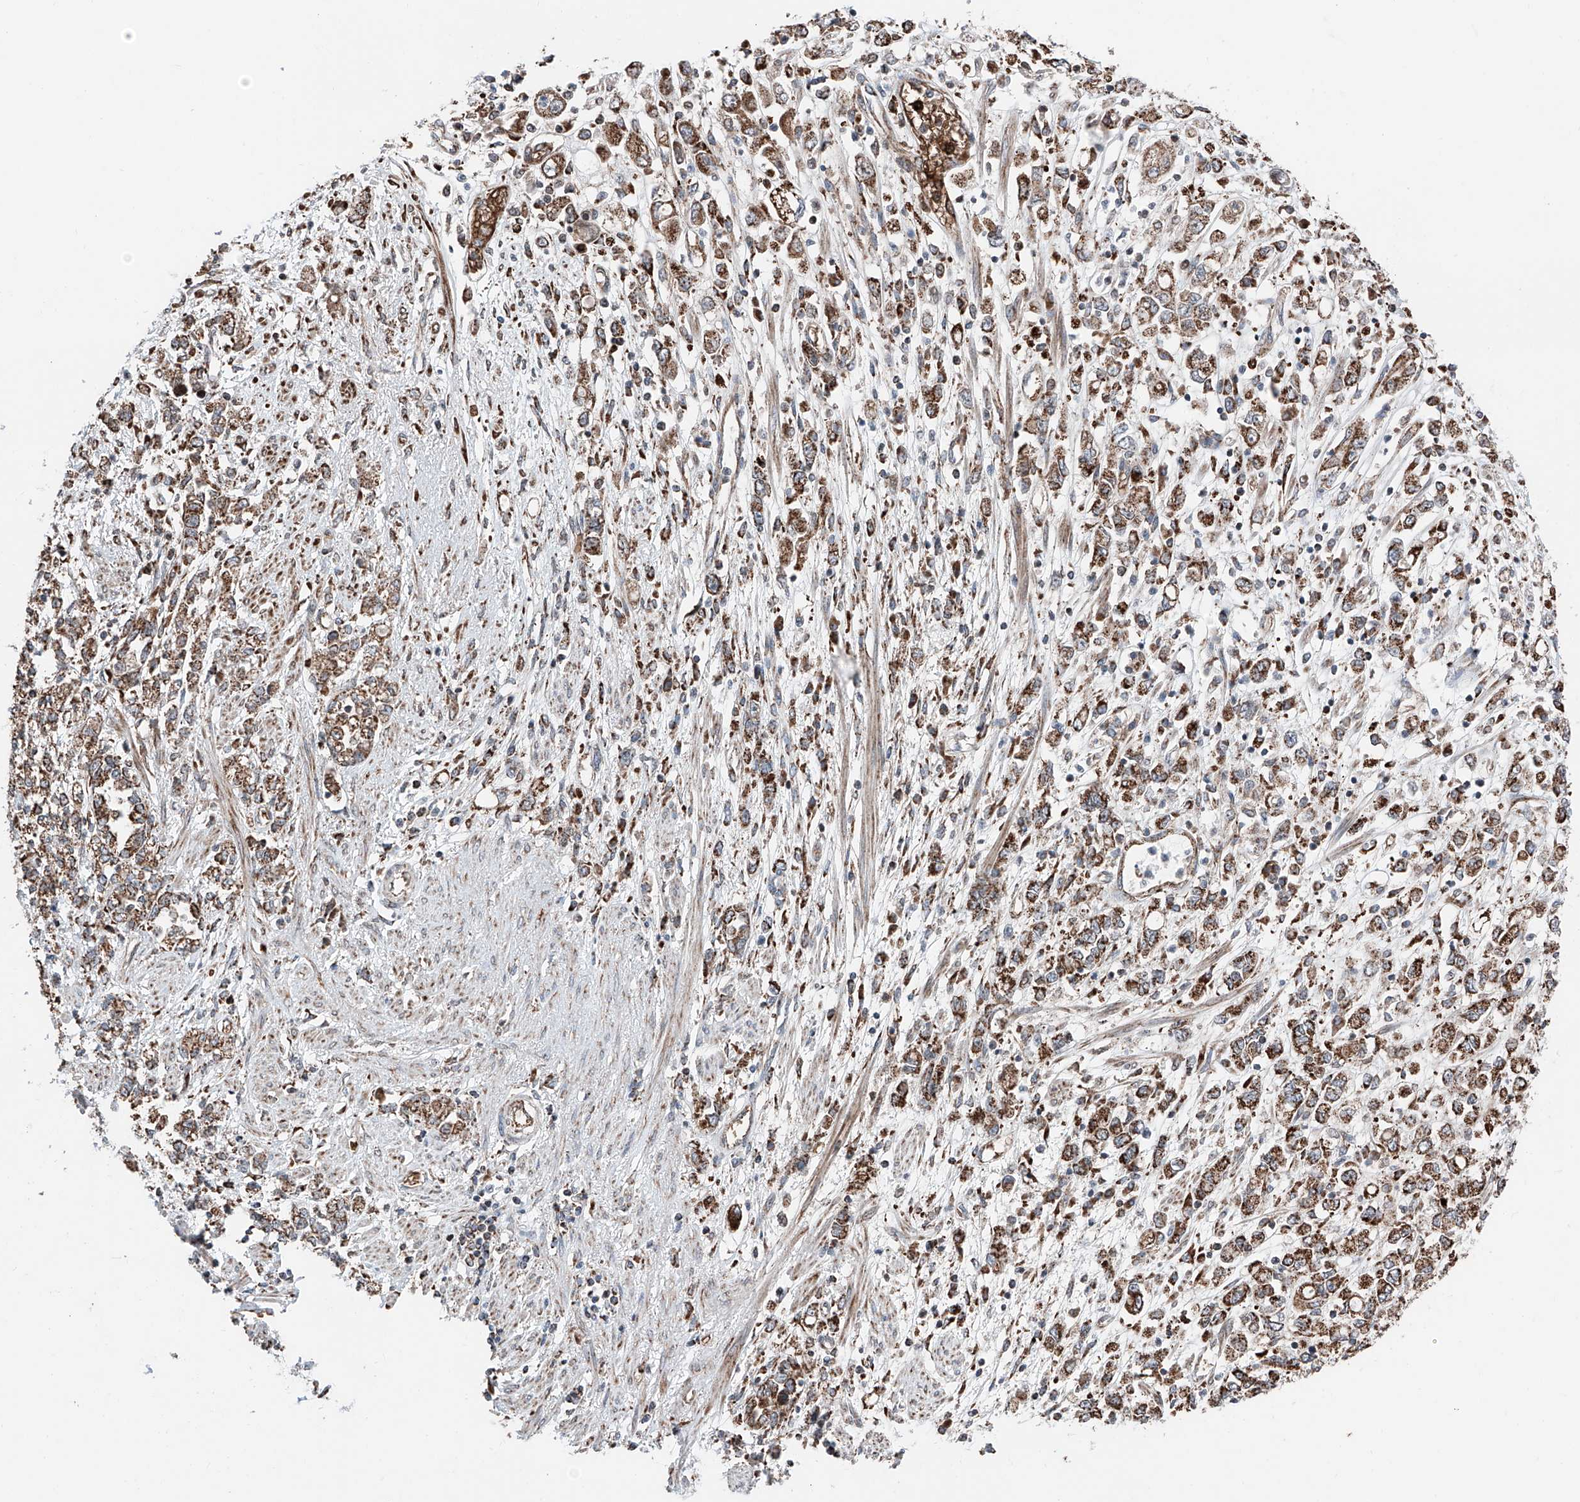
{"staining": {"intensity": "moderate", "quantity": ">75%", "location": "cytoplasmic/membranous"}, "tissue": "stomach cancer", "cell_type": "Tumor cells", "image_type": "cancer", "snomed": [{"axis": "morphology", "description": "Adenocarcinoma, NOS"}, {"axis": "topography", "description": "Stomach"}], "caption": "Stomach cancer (adenocarcinoma) stained with a brown dye demonstrates moderate cytoplasmic/membranous positive staining in approximately >75% of tumor cells.", "gene": "ZSCAN29", "patient": {"sex": "female", "age": 76}}